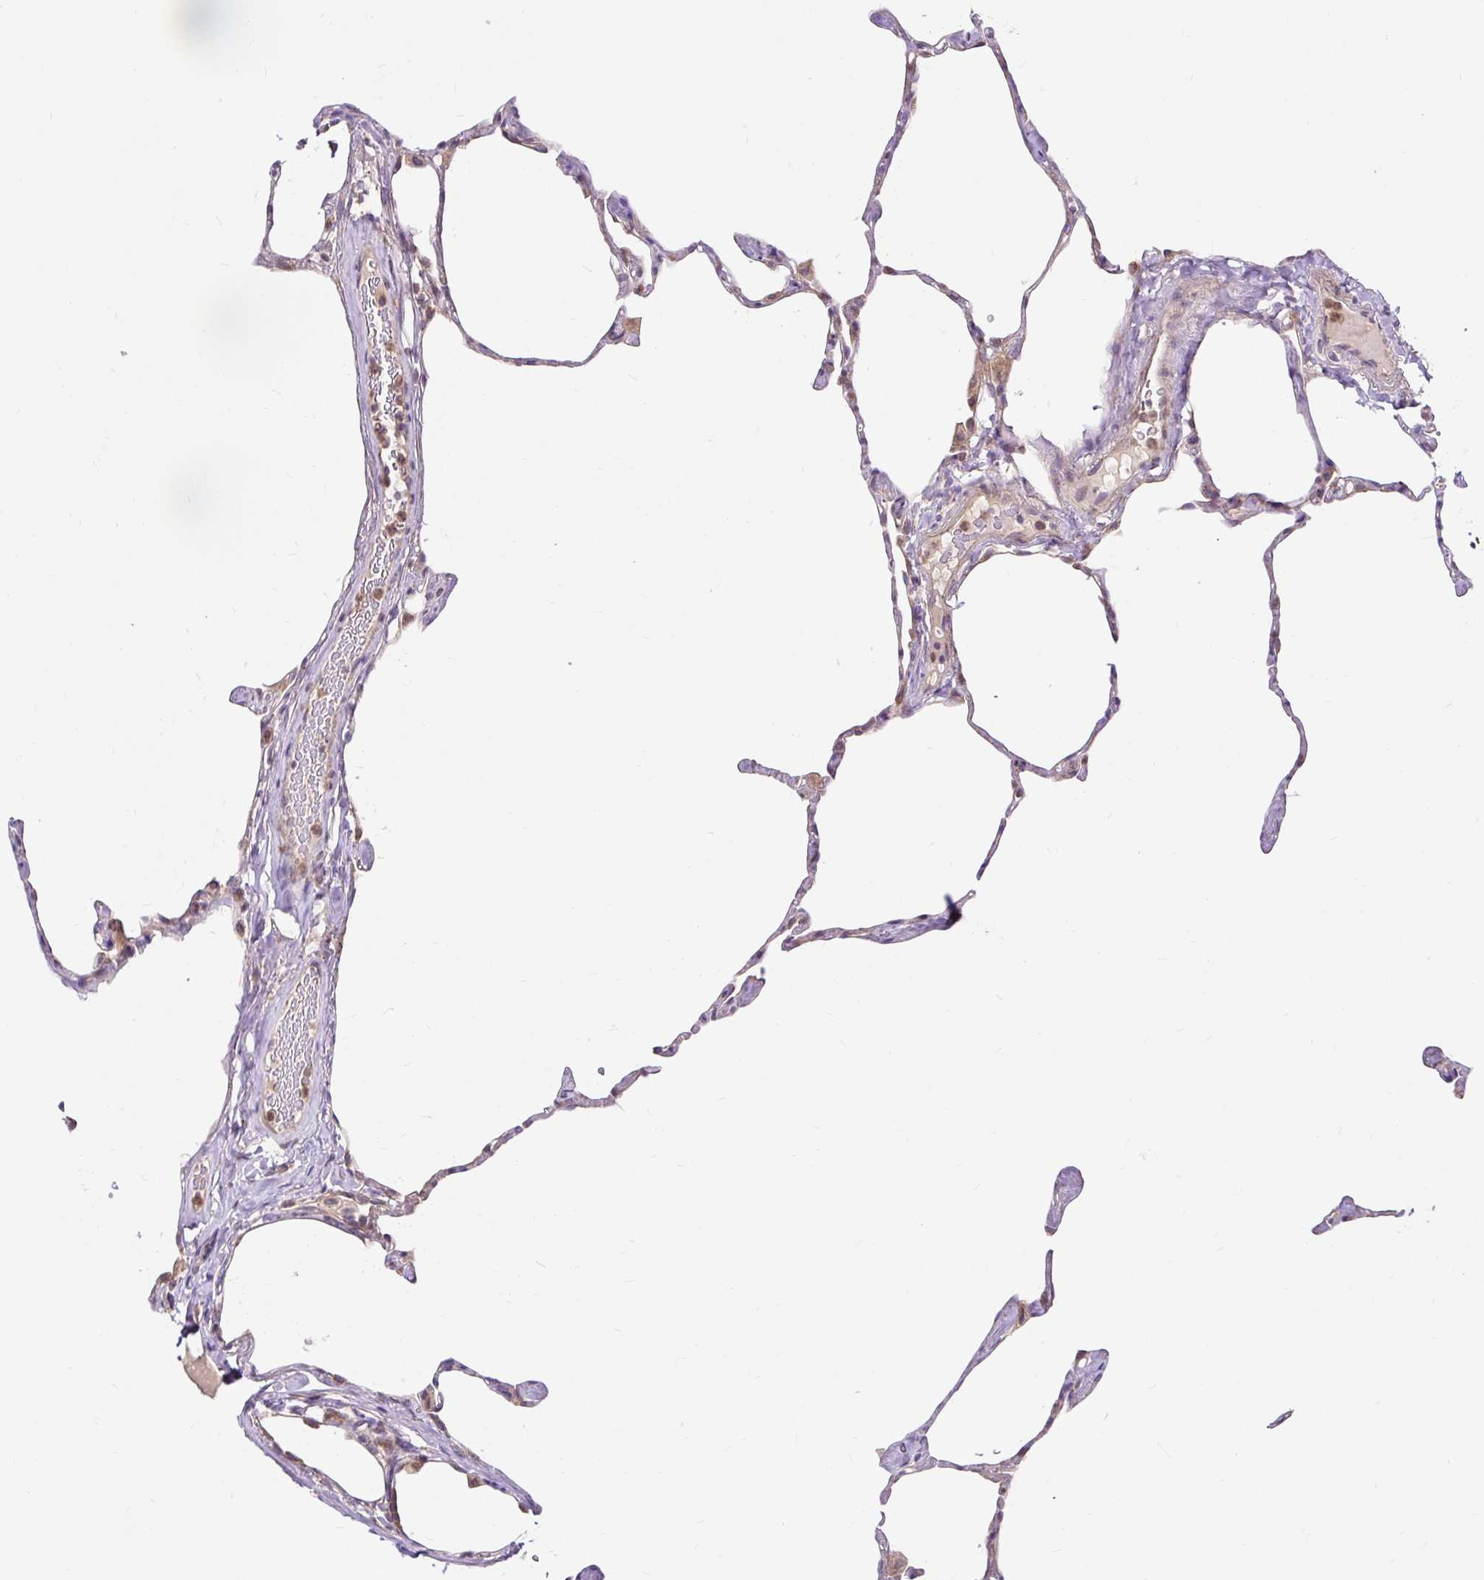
{"staining": {"intensity": "moderate", "quantity": "<25%", "location": "cytoplasmic/membranous"}, "tissue": "lung", "cell_type": "Alveolar cells", "image_type": "normal", "snomed": [{"axis": "morphology", "description": "Normal tissue, NOS"}, {"axis": "topography", "description": "Lung"}], "caption": "Moderate cytoplasmic/membranous protein positivity is identified in about <25% of alveolar cells in lung. (brown staining indicates protein expression, while blue staining denotes nuclei).", "gene": "TRIAP1", "patient": {"sex": "male", "age": 65}}